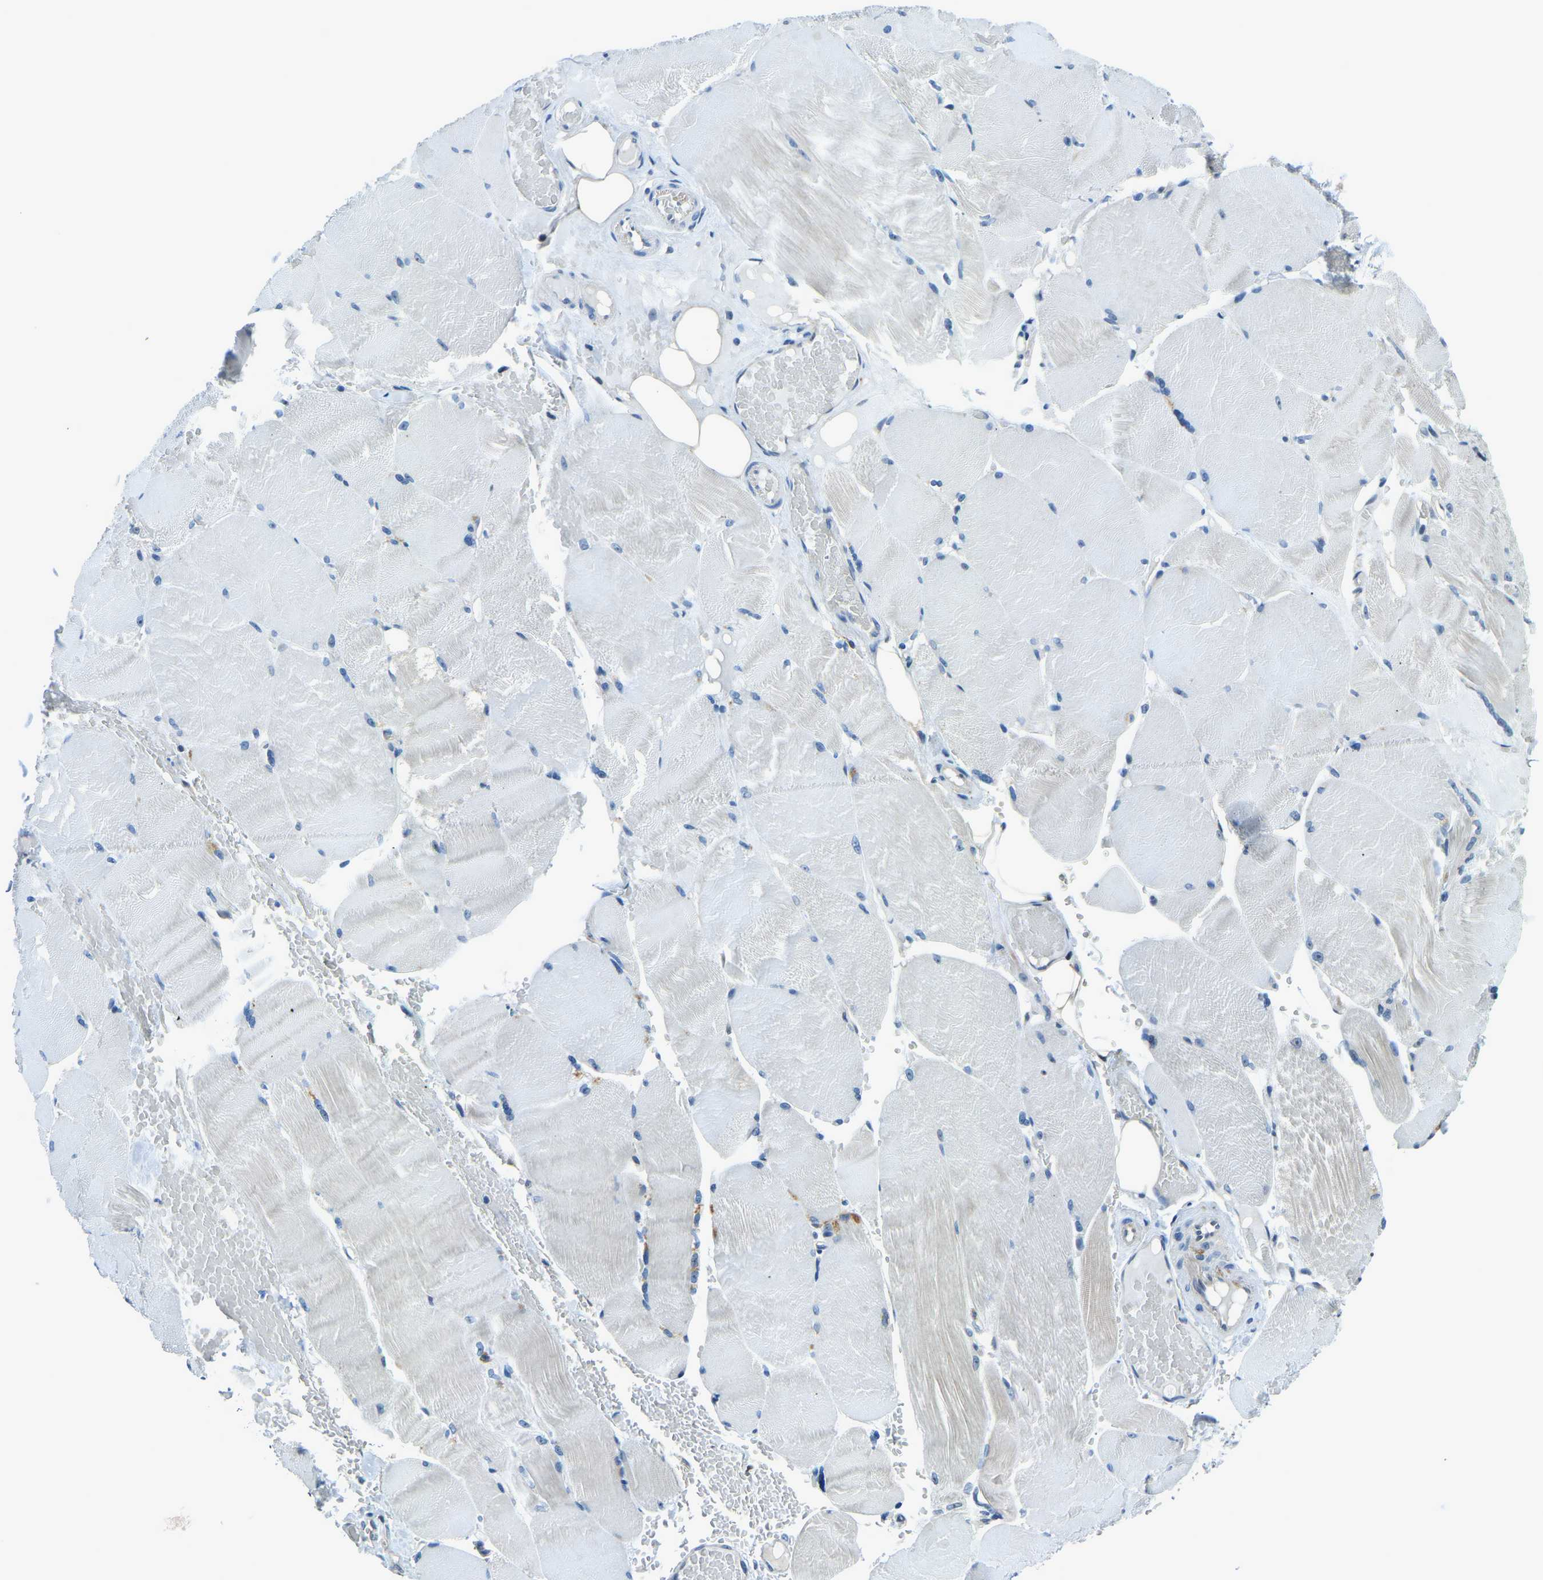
{"staining": {"intensity": "negative", "quantity": "none", "location": "none"}, "tissue": "skeletal muscle", "cell_type": "Myocytes", "image_type": "normal", "snomed": [{"axis": "morphology", "description": "Normal tissue, NOS"}, {"axis": "topography", "description": "Skin"}, {"axis": "topography", "description": "Skeletal muscle"}], "caption": "High magnification brightfield microscopy of normal skeletal muscle stained with DAB (brown) and counterstained with hematoxylin (blue): myocytes show no significant expression.", "gene": "RRP1", "patient": {"sex": "male", "age": 83}}